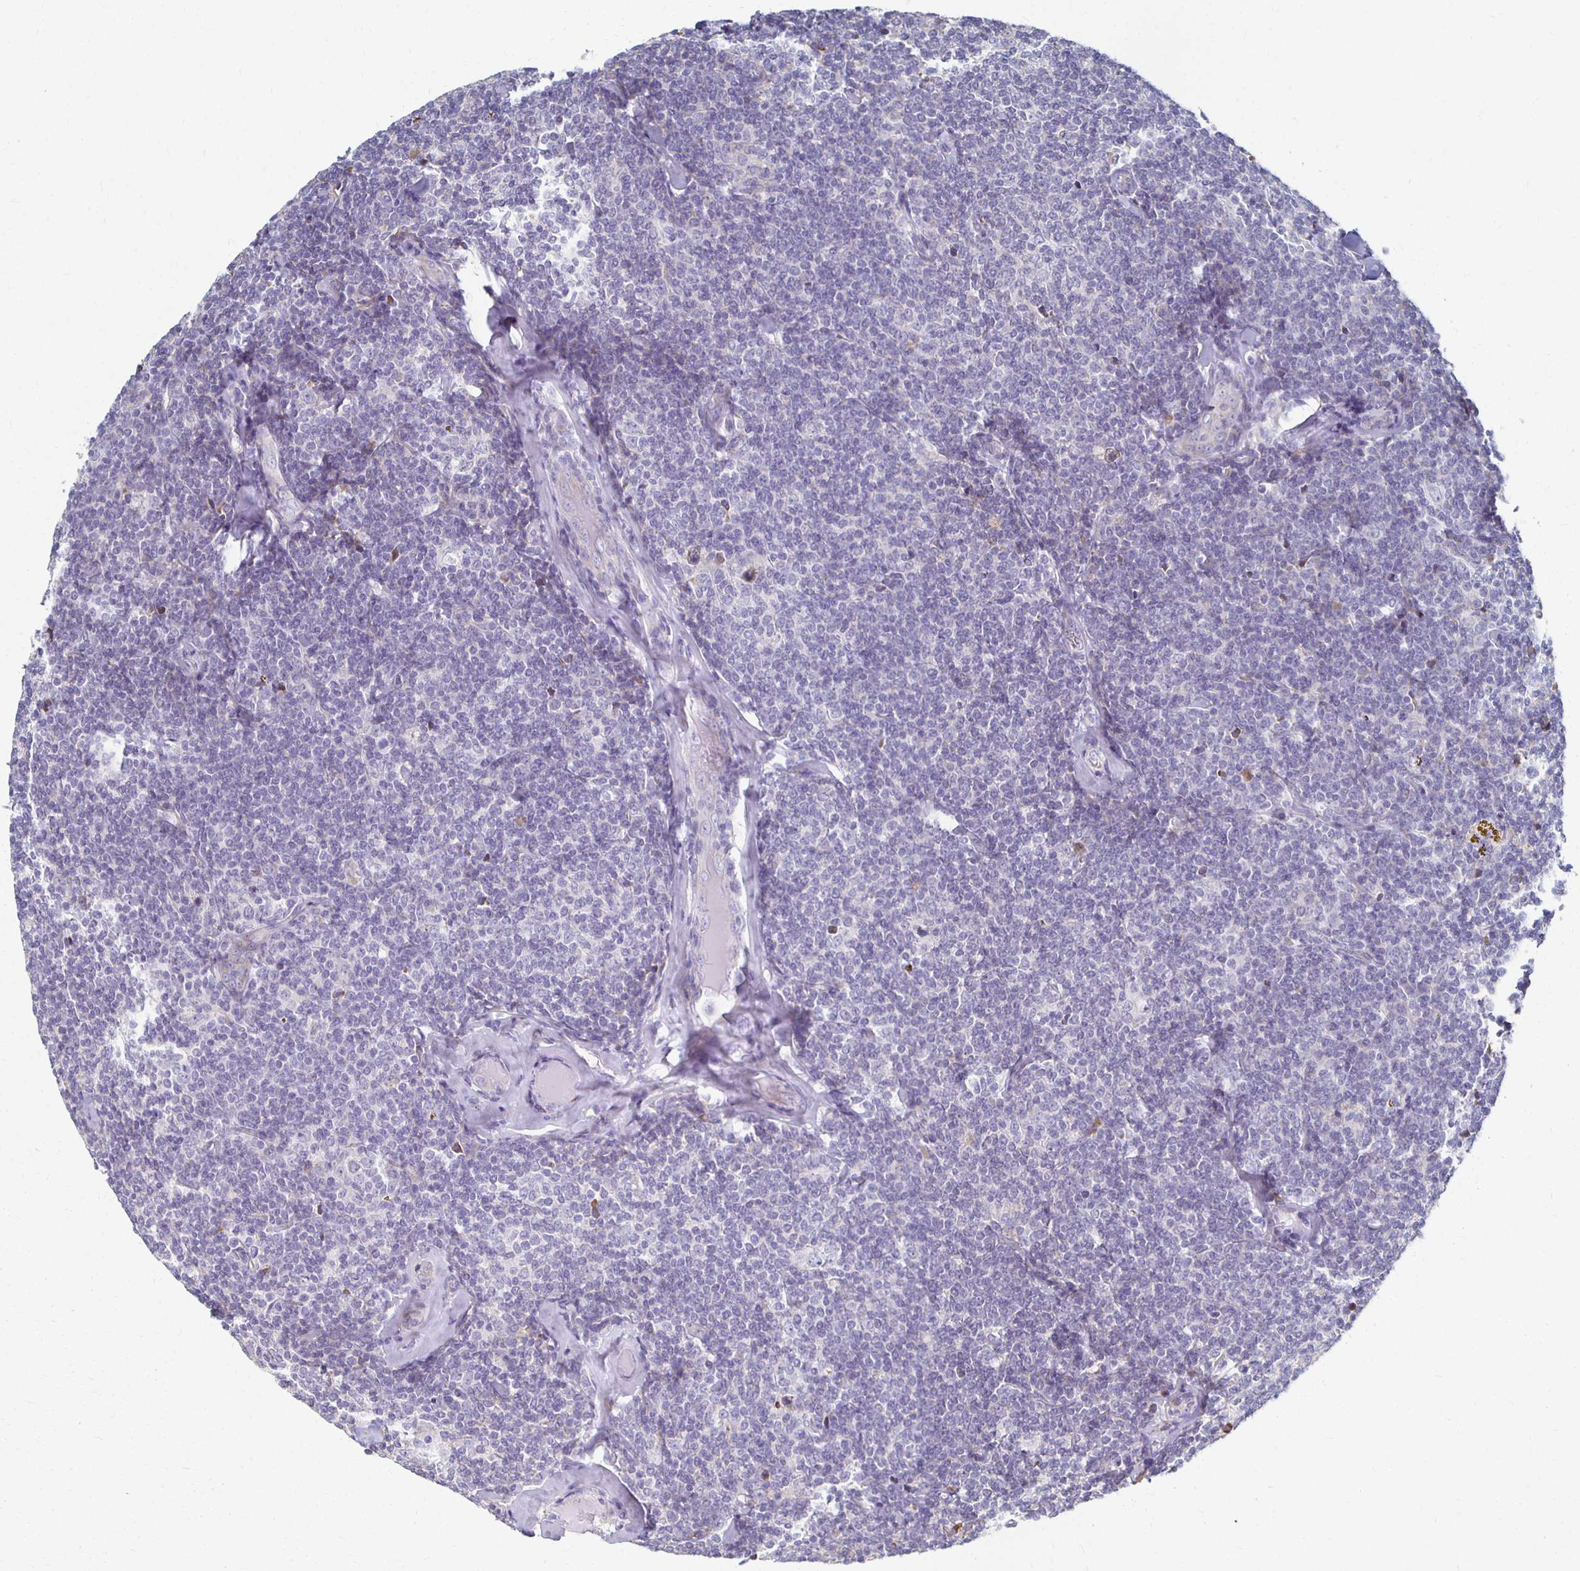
{"staining": {"intensity": "negative", "quantity": "none", "location": "none"}, "tissue": "lymphoma", "cell_type": "Tumor cells", "image_type": "cancer", "snomed": [{"axis": "morphology", "description": "Malignant lymphoma, non-Hodgkin's type, Low grade"}, {"axis": "topography", "description": "Lymph node"}], "caption": "Human lymphoma stained for a protein using IHC reveals no positivity in tumor cells.", "gene": "ATP1A3", "patient": {"sex": "female", "age": 56}}